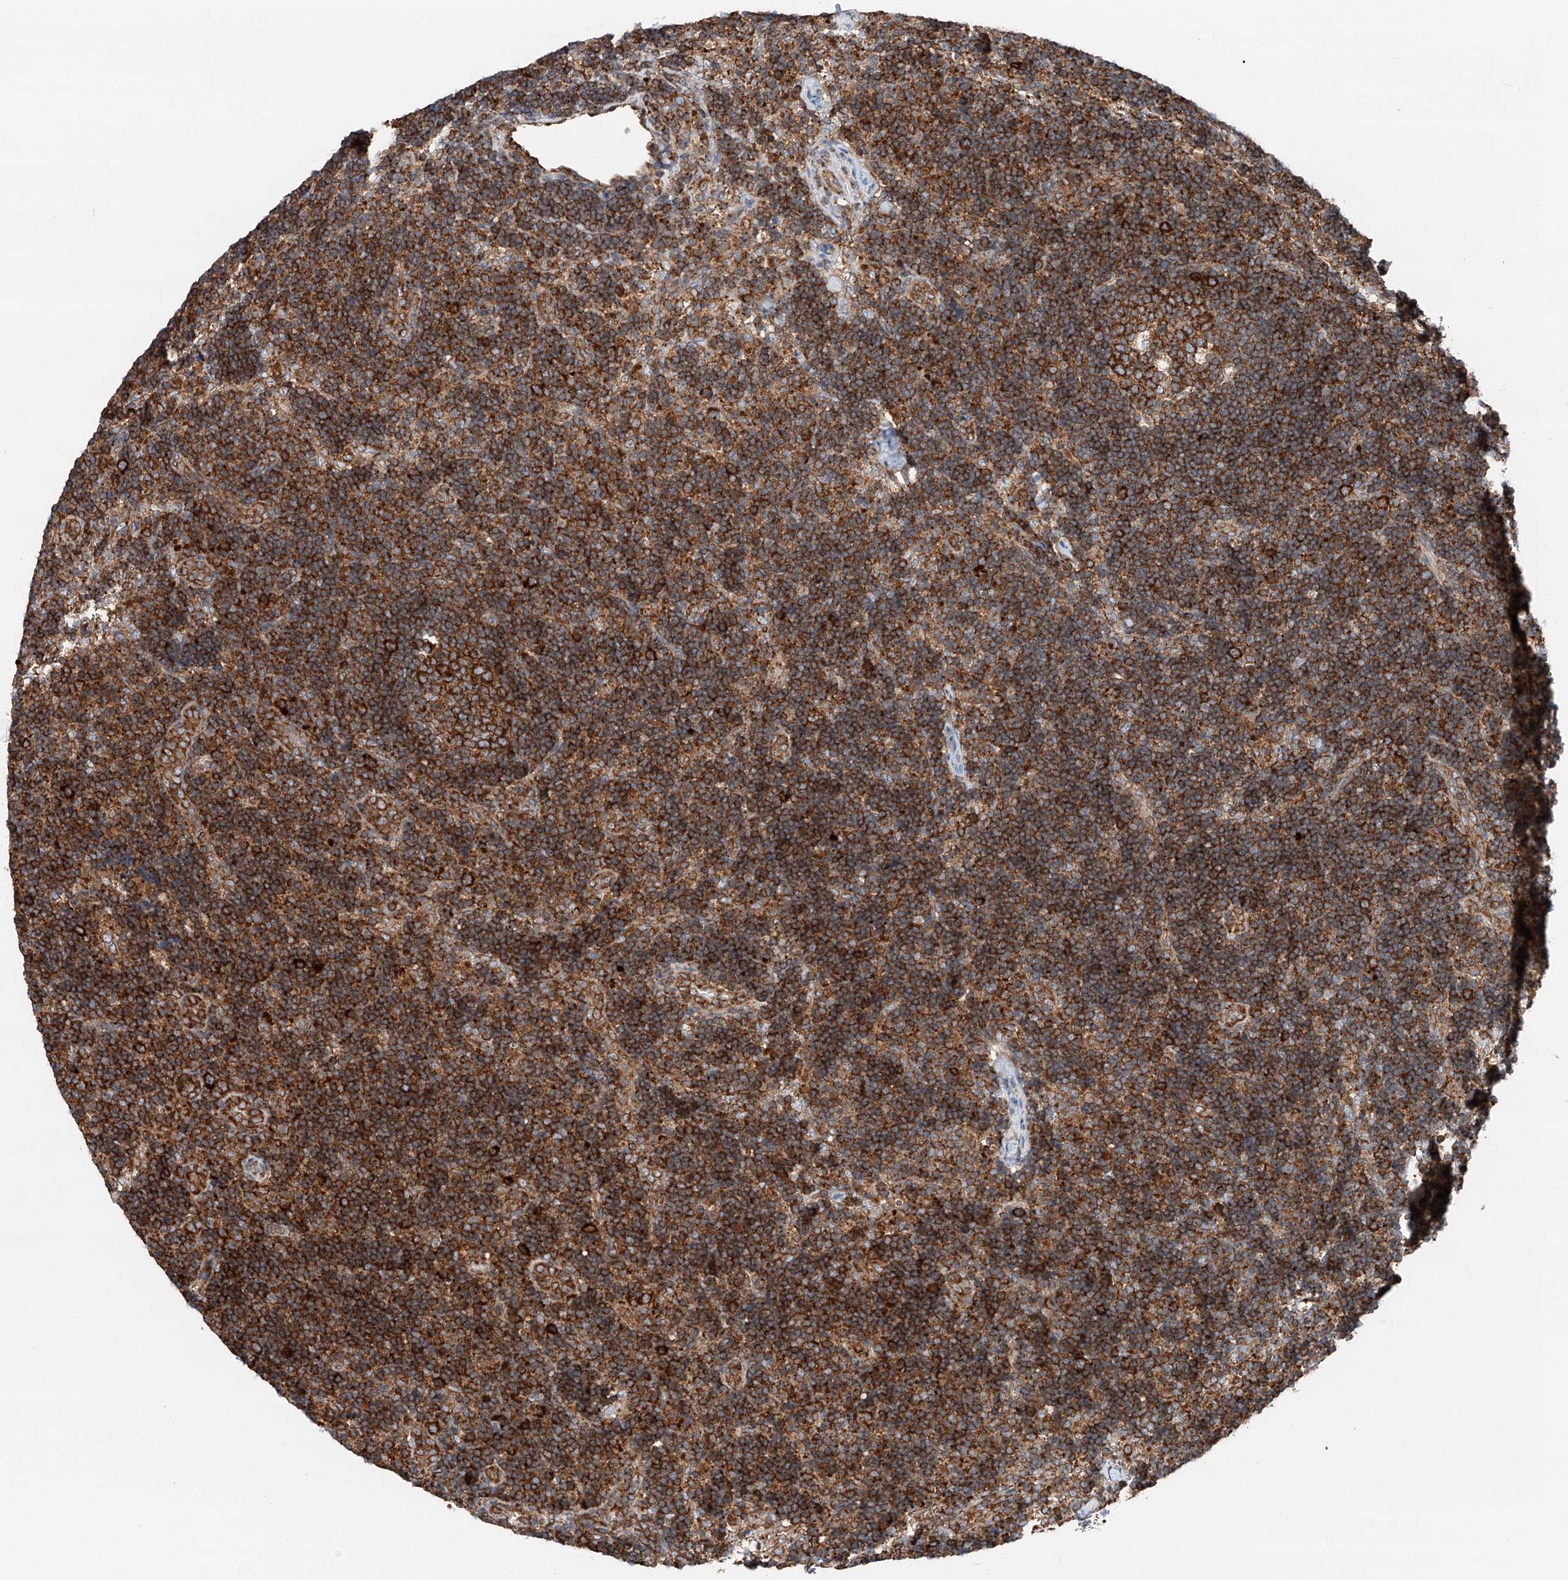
{"staining": {"intensity": "moderate", "quantity": ">75%", "location": "cytoplasmic/membranous"}, "tissue": "lymph node", "cell_type": "Germinal center cells", "image_type": "normal", "snomed": [{"axis": "morphology", "description": "Normal tissue, NOS"}, {"axis": "topography", "description": "Lymph node"}], "caption": "A micrograph of human lymph node stained for a protein exhibits moderate cytoplasmic/membranous brown staining in germinal center cells. The protein of interest is stained brown, and the nuclei are stained in blue (DAB IHC with brightfield microscopy, high magnification).", "gene": "ZC3H15", "patient": {"sex": "female", "age": 22}}